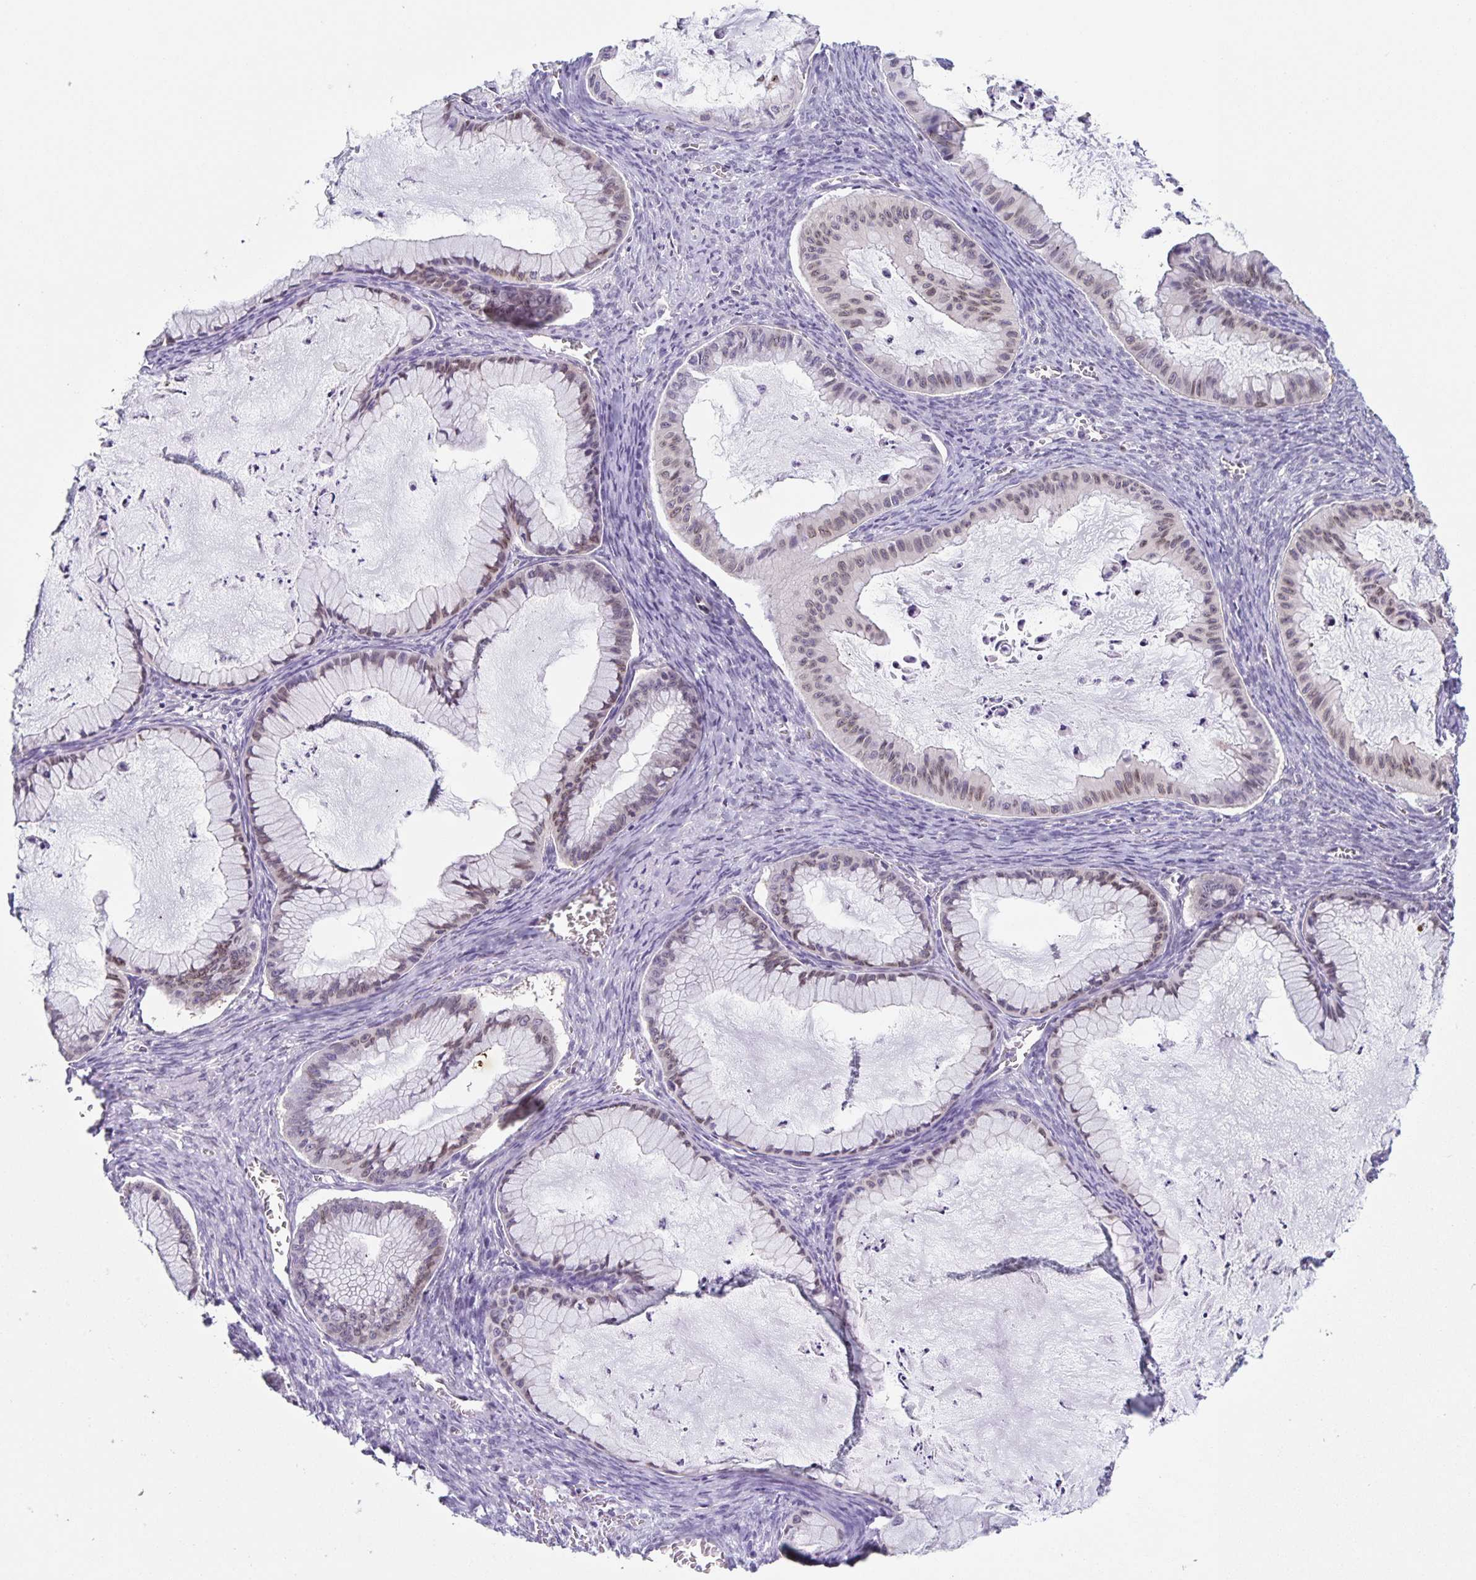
{"staining": {"intensity": "weak", "quantity": "25%-75%", "location": "cytoplasmic/membranous,nuclear"}, "tissue": "ovarian cancer", "cell_type": "Tumor cells", "image_type": "cancer", "snomed": [{"axis": "morphology", "description": "Cystadenocarcinoma, mucinous, NOS"}, {"axis": "topography", "description": "Ovary"}], "caption": "A low amount of weak cytoplasmic/membranous and nuclear staining is appreciated in approximately 25%-75% of tumor cells in ovarian cancer tissue.", "gene": "SYNE2", "patient": {"sex": "female", "age": 72}}